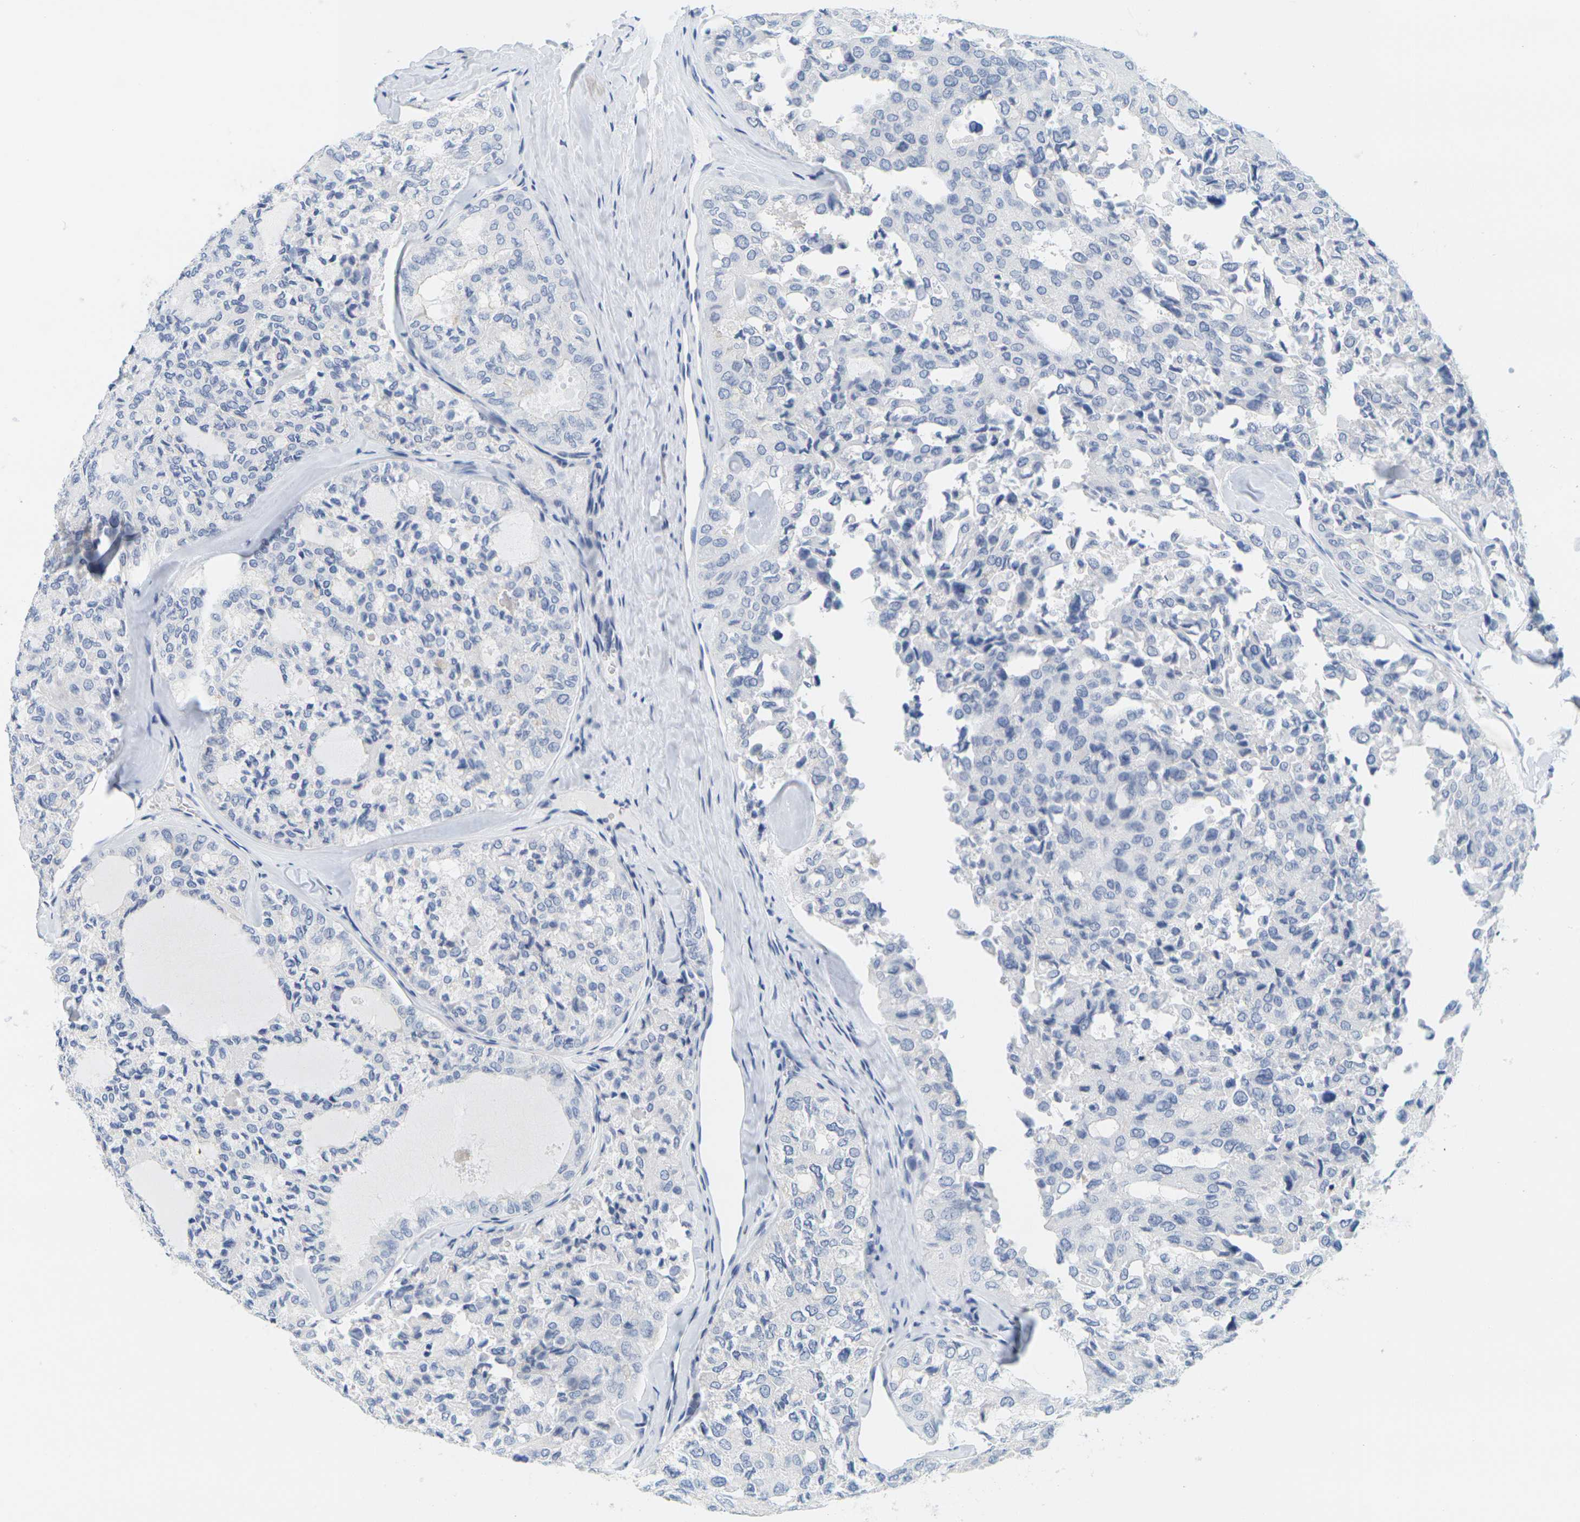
{"staining": {"intensity": "negative", "quantity": "none", "location": "none"}, "tissue": "thyroid cancer", "cell_type": "Tumor cells", "image_type": "cancer", "snomed": [{"axis": "morphology", "description": "Follicular adenoma carcinoma, NOS"}, {"axis": "topography", "description": "Thyroid gland"}], "caption": "Tumor cells show no significant expression in follicular adenoma carcinoma (thyroid). (DAB IHC, high magnification).", "gene": "HLA-DOB", "patient": {"sex": "male", "age": 75}}